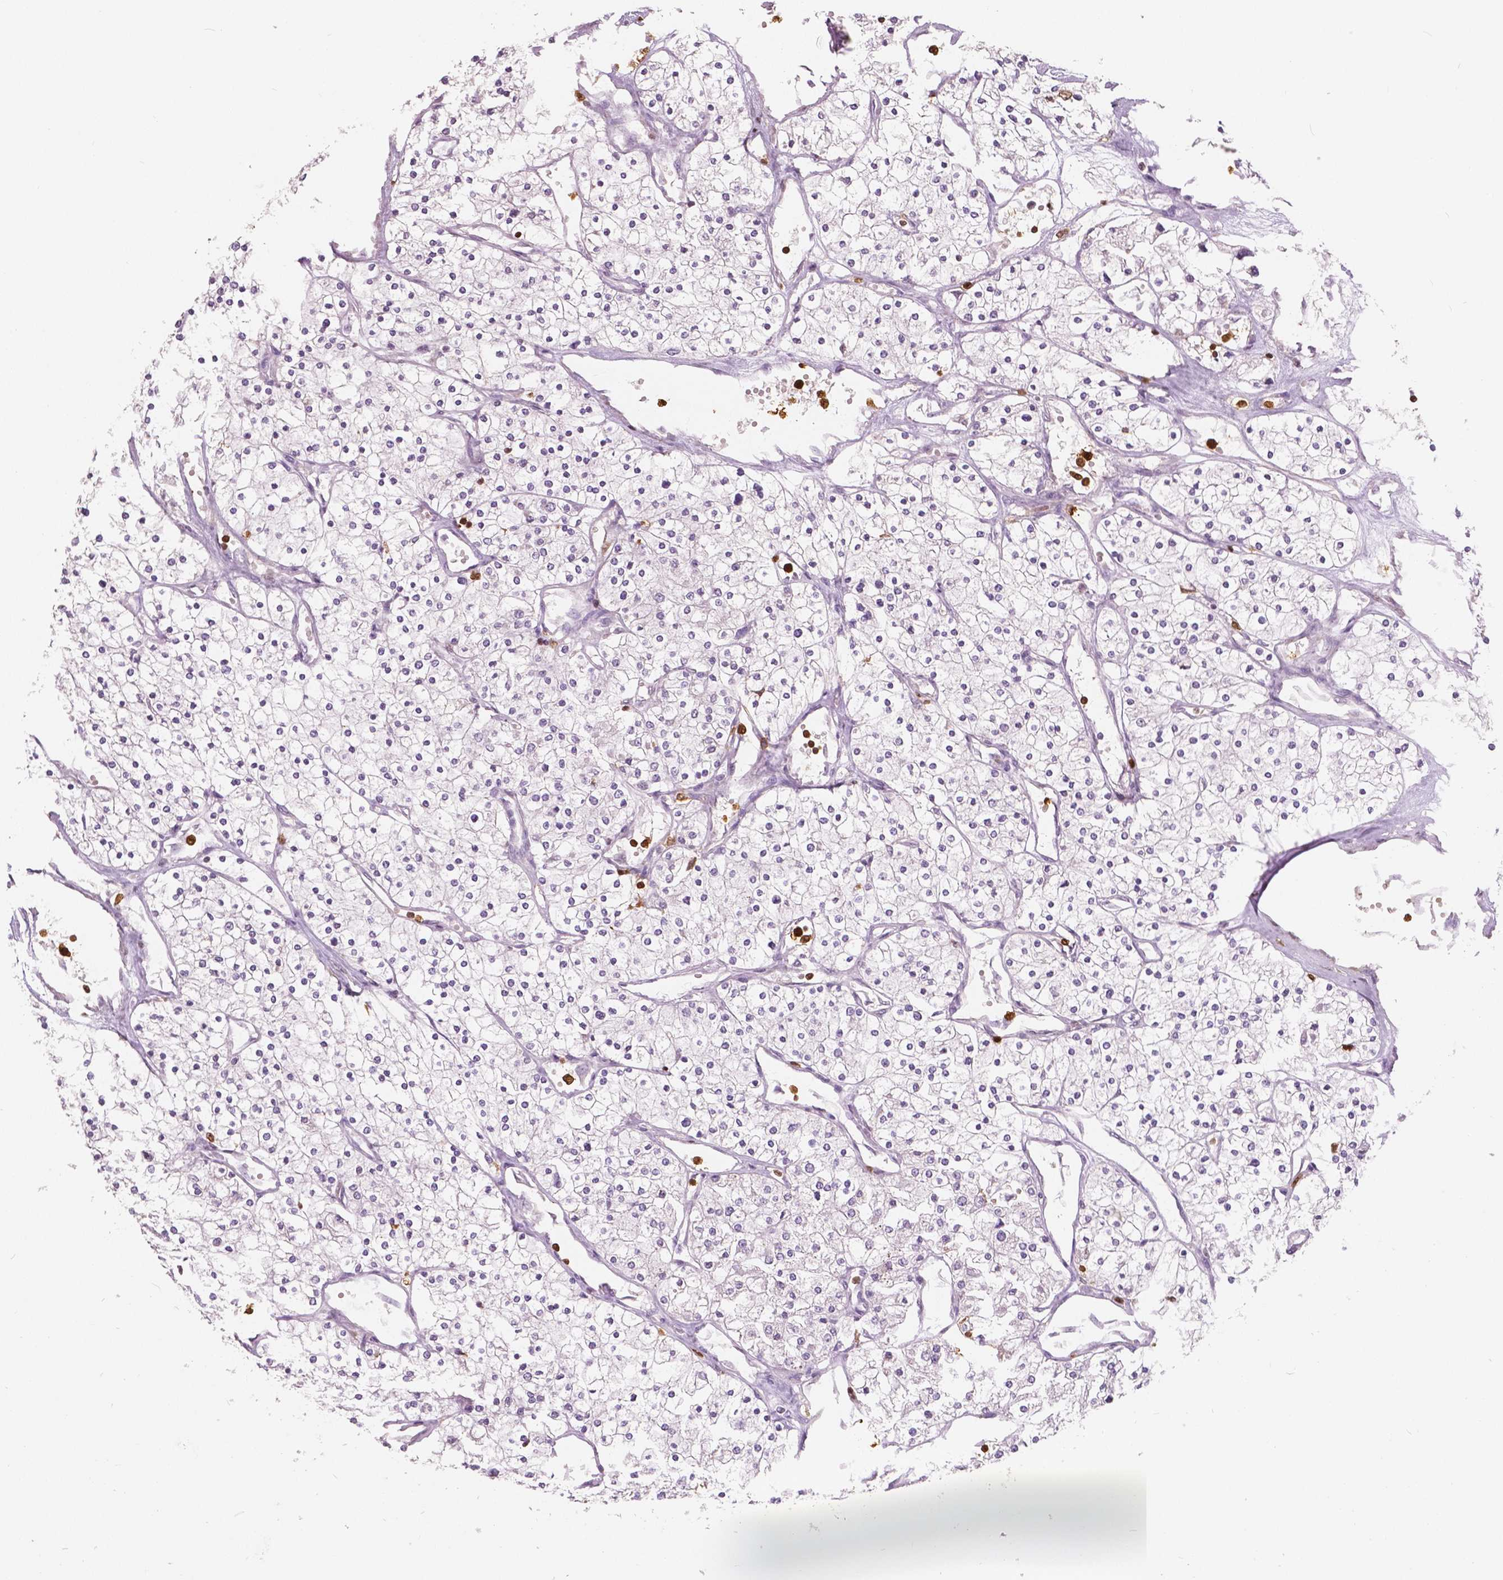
{"staining": {"intensity": "negative", "quantity": "none", "location": "none"}, "tissue": "renal cancer", "cell_type": "Tumor cells", "image_type": "cancer", "snomed": [{"axis": "morphology", "description": "Adenocarcinoma, NOS"}, {"axis": "topography", "description": "Kidney"}], "caption": "High magnification brightfield microscopy of renal cancer stained with DAB (brown) and counterstained with hematoxylin (blue): tumor cells show no significant positivity.", "gene": "S100A4", "patient": {"sex": "male", "age": 80}}